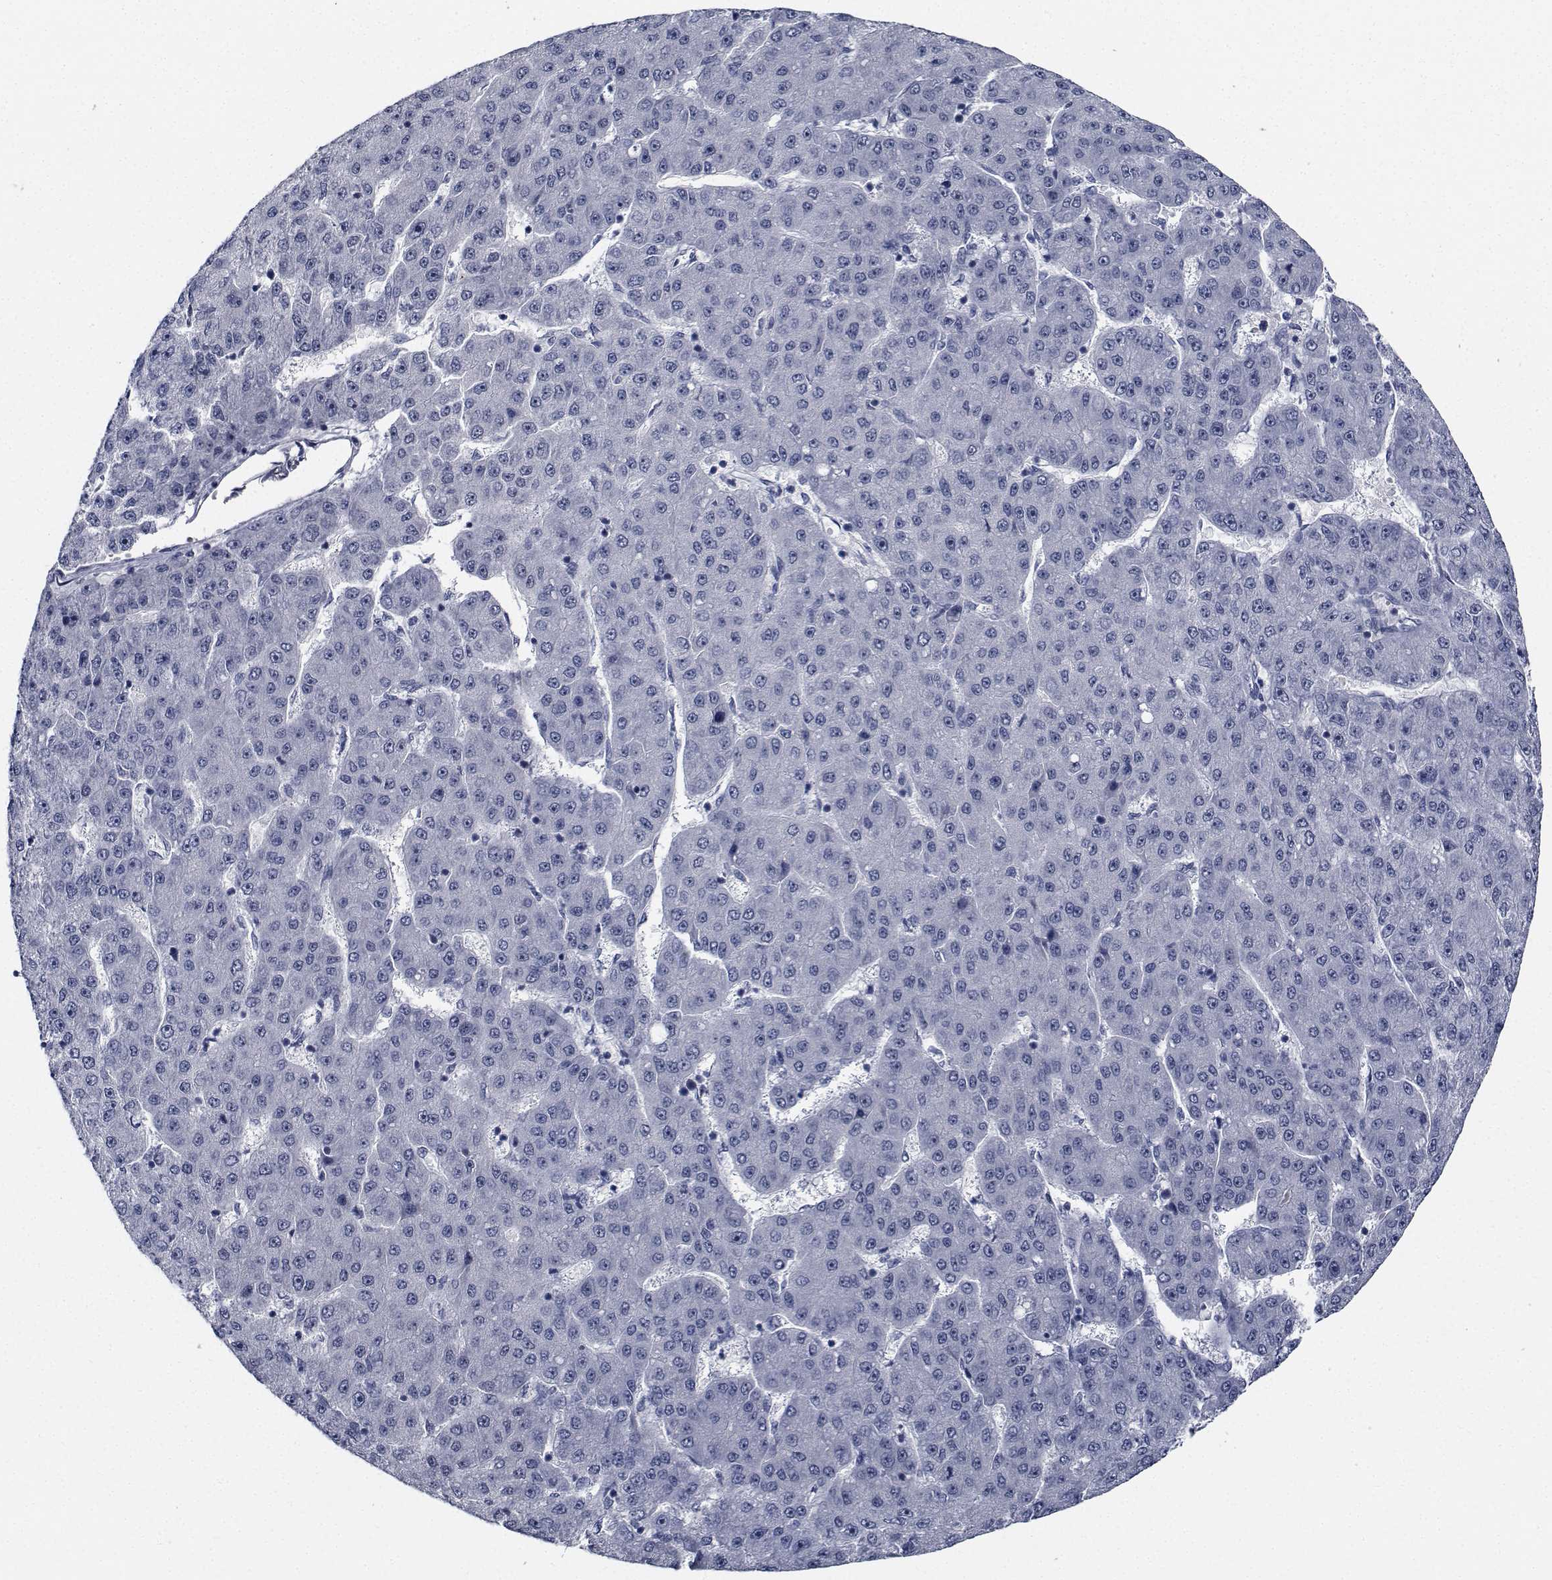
{"staining": {"intensity": "negative", "quantity": "none", "location": "none"}, "tissue": "liver cancer", "cell_type": "Tumor cells", "image_type": "cancer", "snomed": [{"axis": "morphology", "description": "Carcinoma, Hepatocellular, NOS"}, {"axis": "topography", "description": "Liver"}], "caption": "DAB (3,3'-diaminobenzidine) immunohistochemical staining of human liver hepatocellular carcinoma exhibits no significant expression in tumor cells.", "gene": "NVL", "patient": {"sex": "male", "age": 67}}